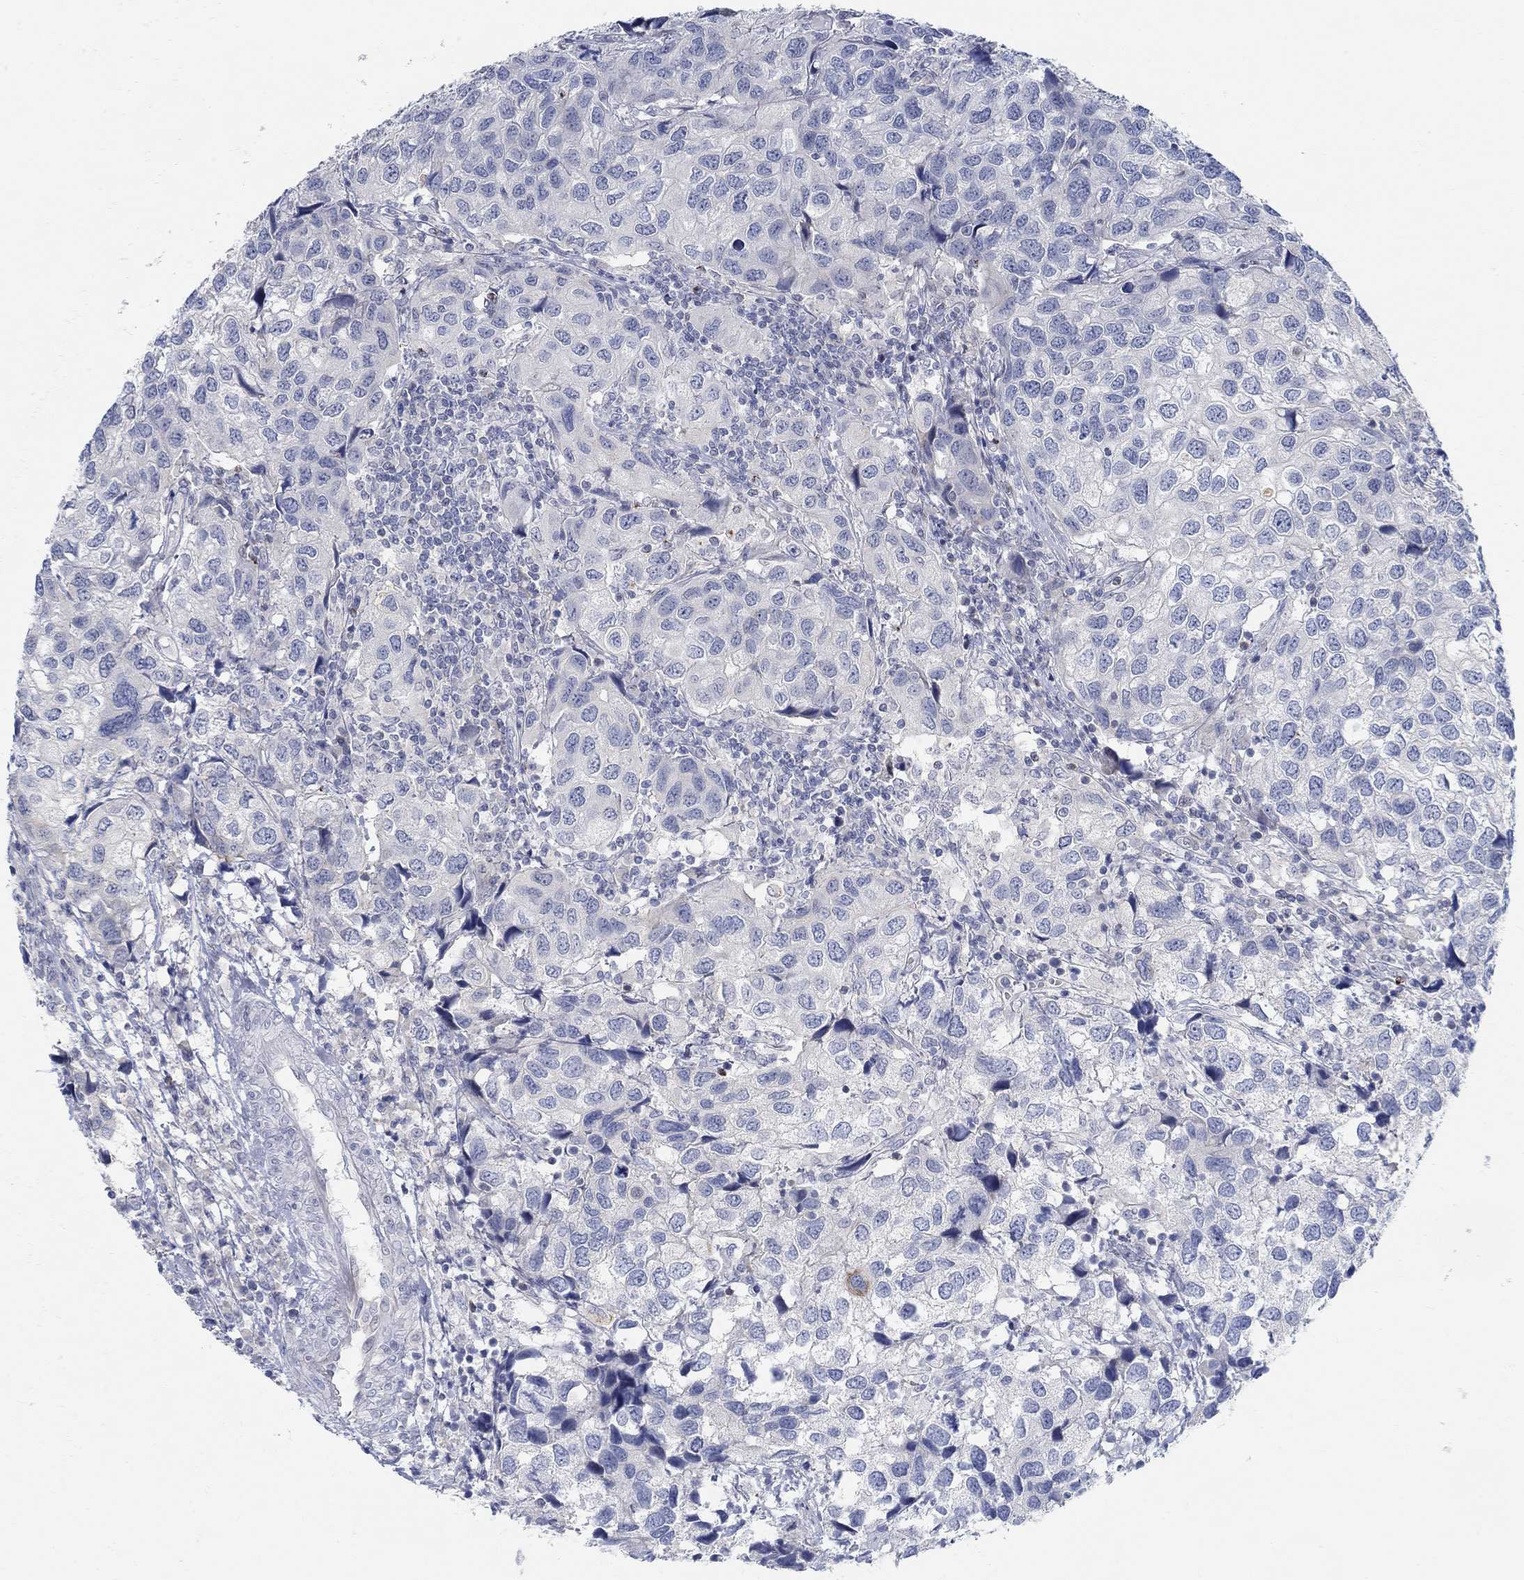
{"staining": {"intensity": "moderate", "quantity": "<25%", "location": "cytoplasmic/membranous"}, "tissue": "urothelial cancer", "cell_type": "Tumor cells", "image_type": "cancer", "snomed": [{"axis": "morphology", "description": "Urothelial carcinoma, High grade"}, {"axis": "topography", "description": "Urinary bladder"}], "caption": "Brown immunohistochemical staining in high-grade urothelial carcinoma demonstrates moderate cytoplasmic/membranous positivity in about <25% of tumor cells. The protein is stained brown, and the nuclei are stained in blue (DAB IHC with brightfield microscopy, high magnification).", "gene": "ANO7", "patient": {"sex": "male", "age": 79}}